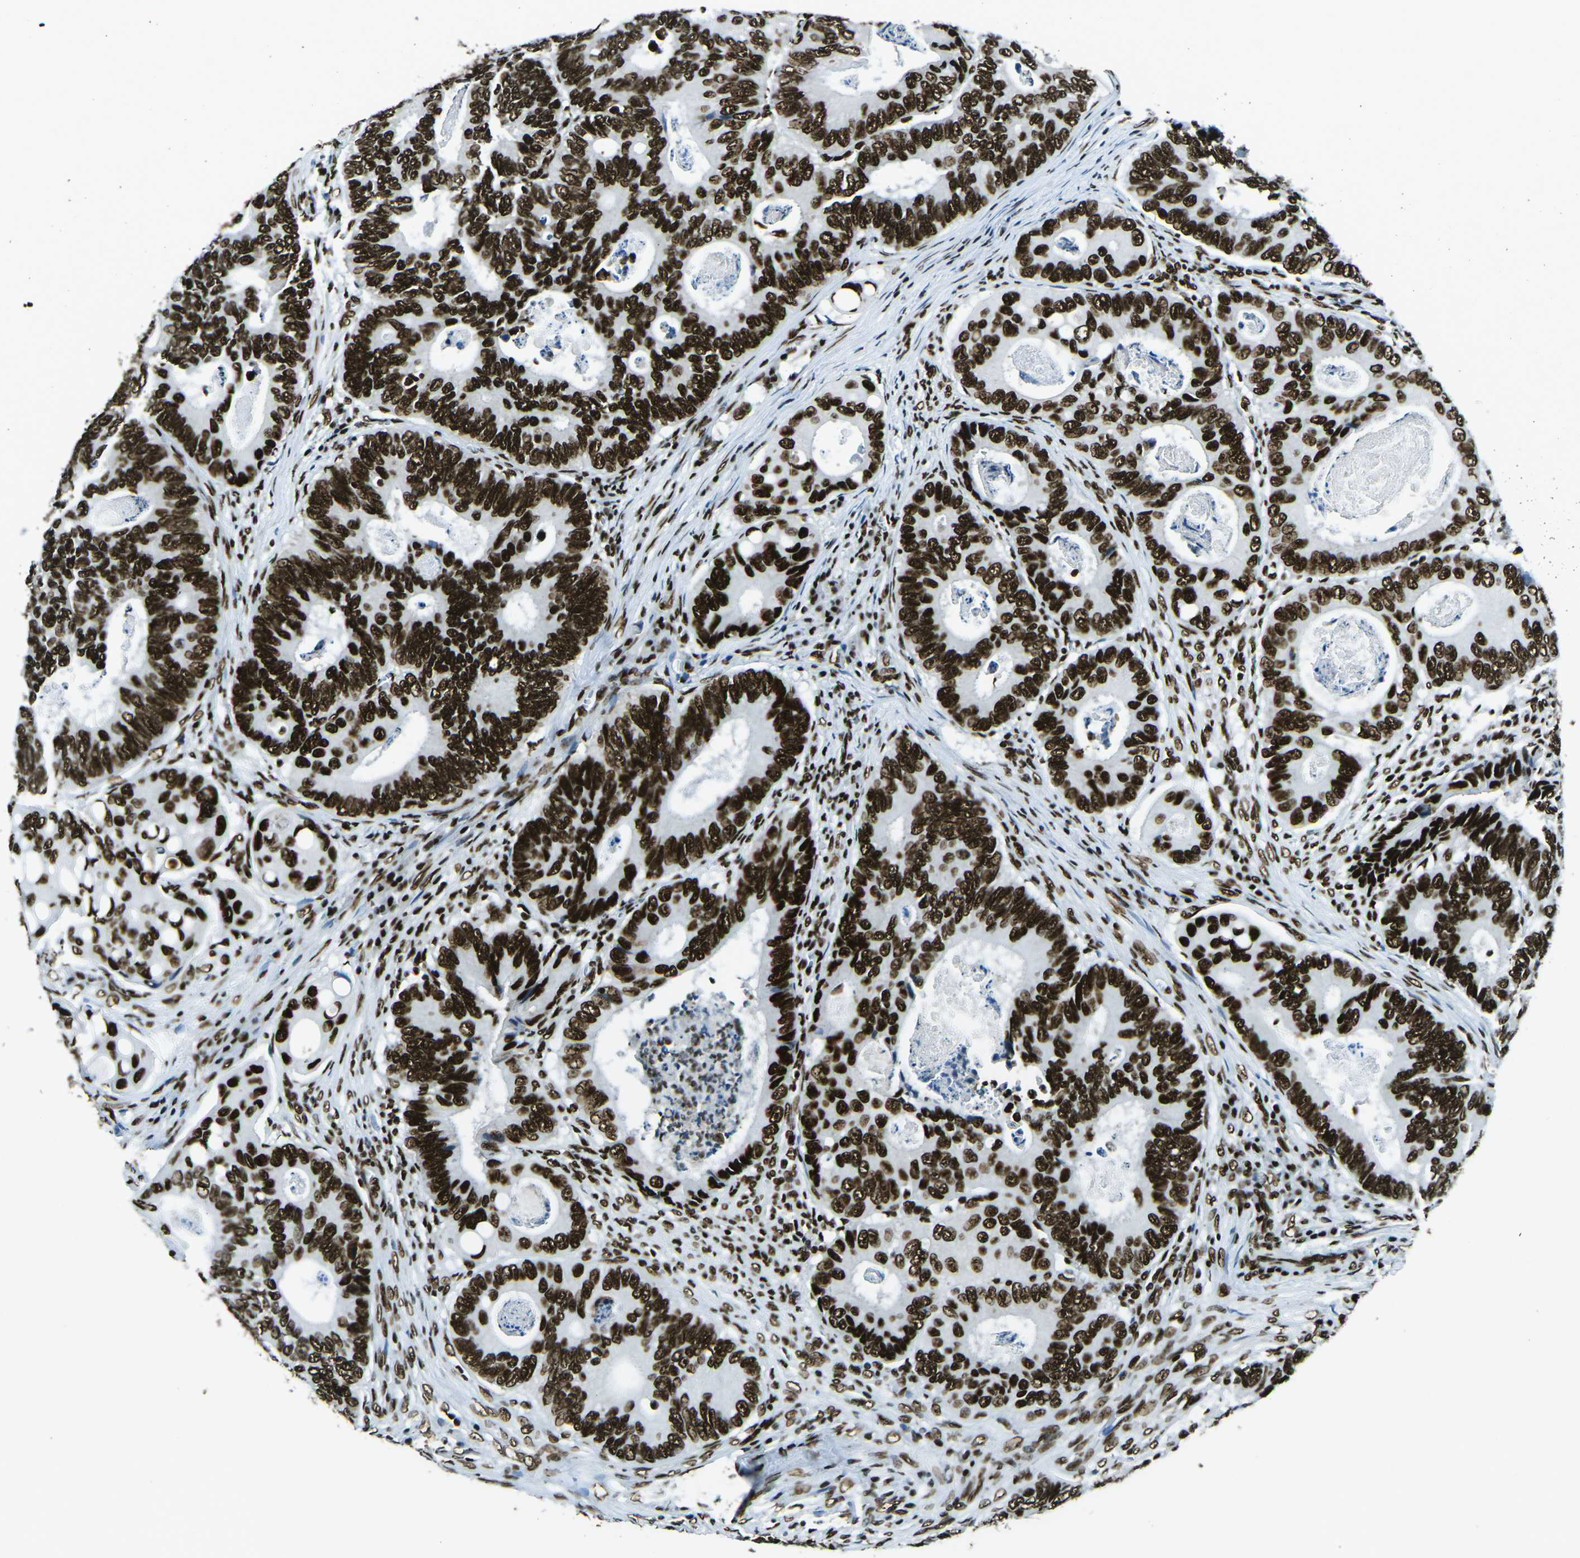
{"staining": {"intensity": "strong", "quantity": ">75%", "location": "nuclear"}, "tissue": "colorectal cancer", "cell_type": "Tumor cells", "image_type": "cancer", "snomed": [{"axis": "morphology", "description": "Inflammation, NOS"}, {"axis": "morphology", "description": "Adenocarcinoma, NOS"}, {"axis": "topography", "description": "Colon"}], "caption": "A histopathology image of human colorectal cancer (adenocarcinoma) stained for a protein displays strong nuclear brown staining in tumor cells.", "gene": "HNRNPL", "patient": {"sex": "male", "age": 72}}